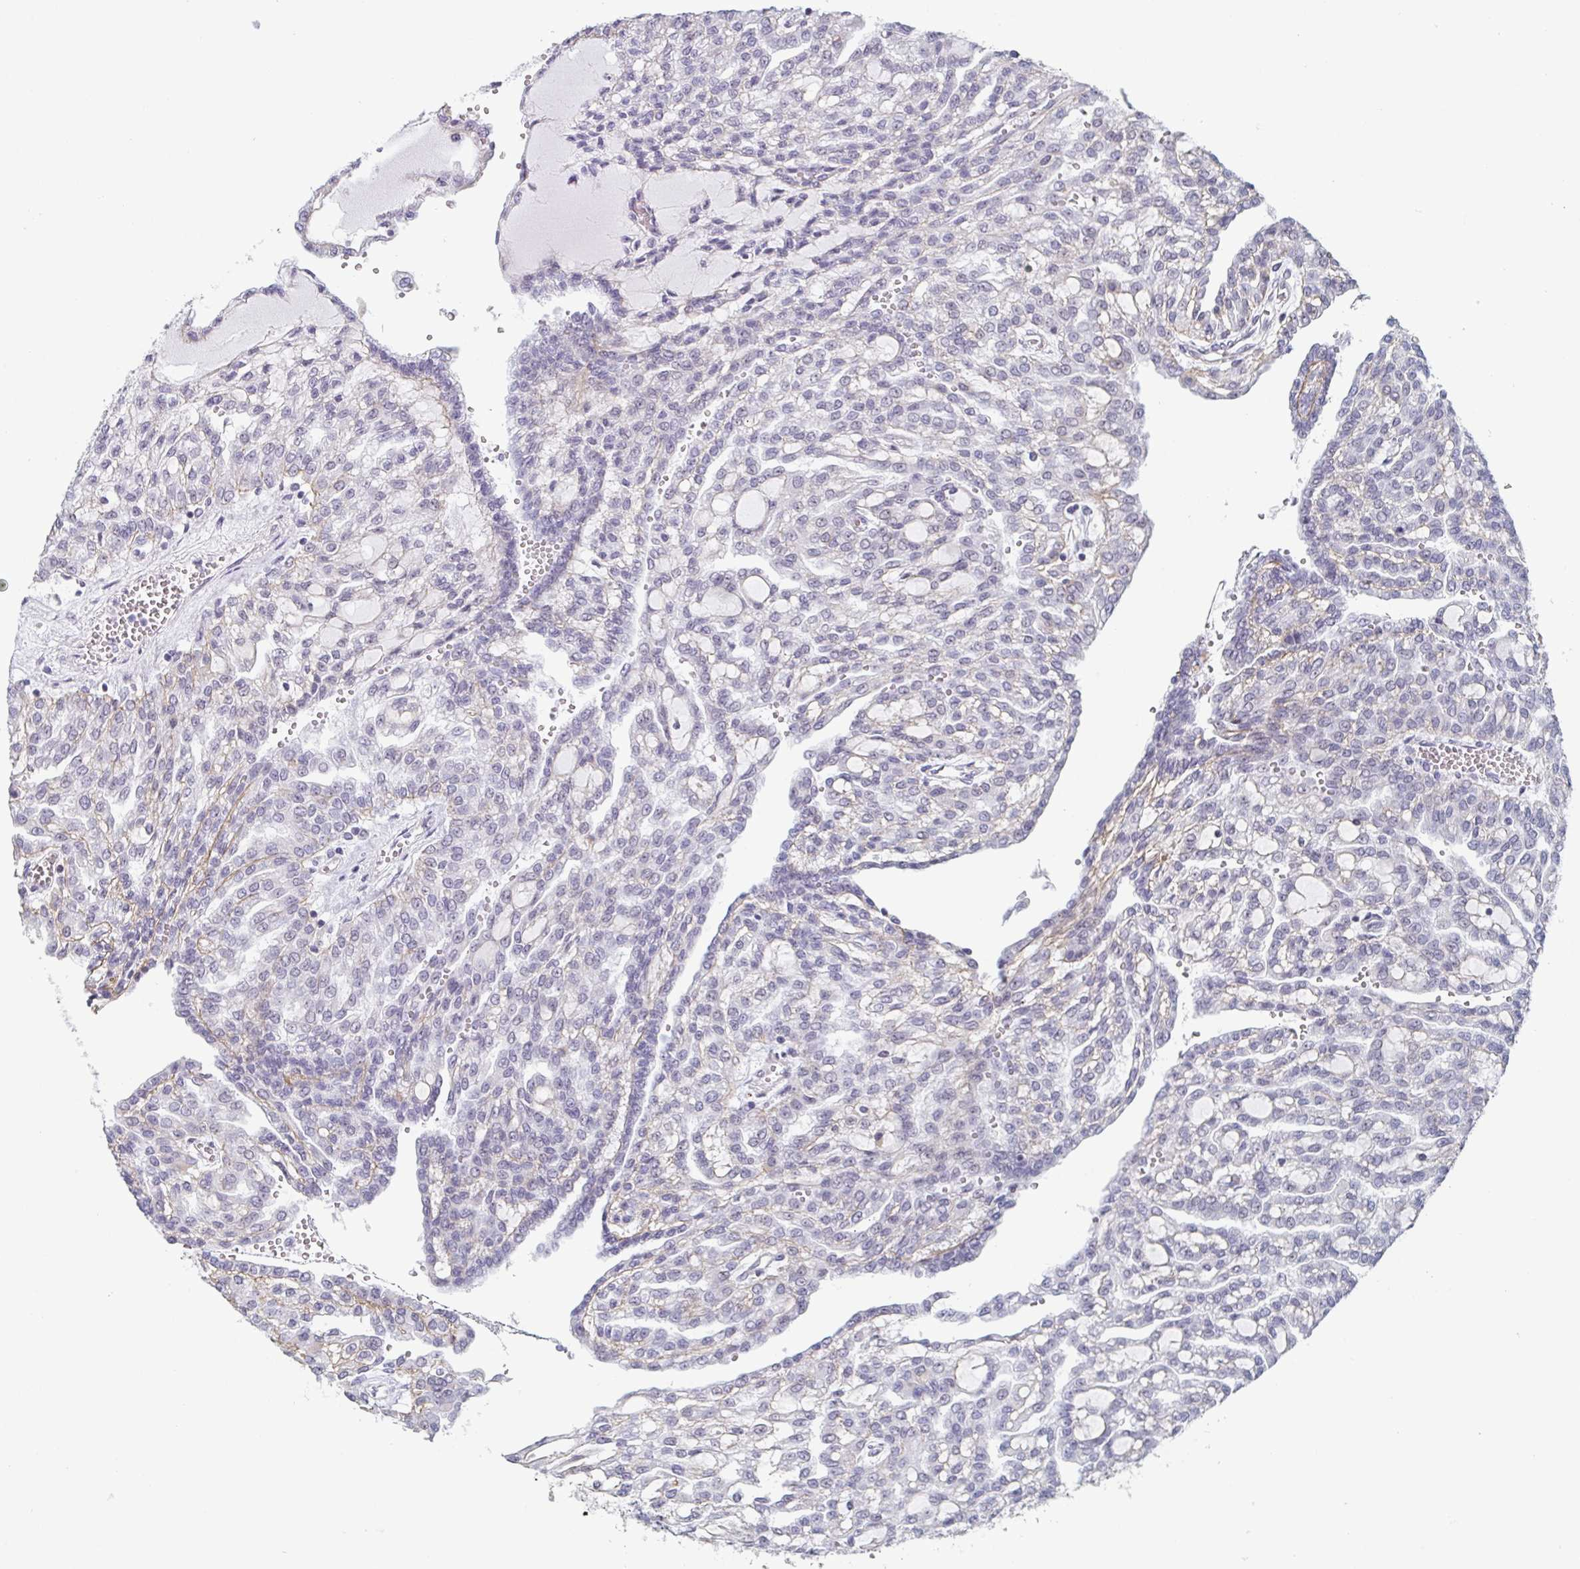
{"staining": {"intensity": "negative", "quantity": "none", "location": "none"}, "tissue": "renal cancer", "cell_type": "Tumor cells", "image_type": "cancer", "snomed": [{"axis": "morphology", "description": "Adenocarcinoma, NOS"}, {"axis": "topography", "description": "Kidney"}], "caption": "This is an immunohistochemistry (IHC) photomicrograph of renal cancer (adenocarcinoma). There is no expression in tumor cells.", "gene": "EXOSC7", "patient": {"sex": "male", "age": 63}}